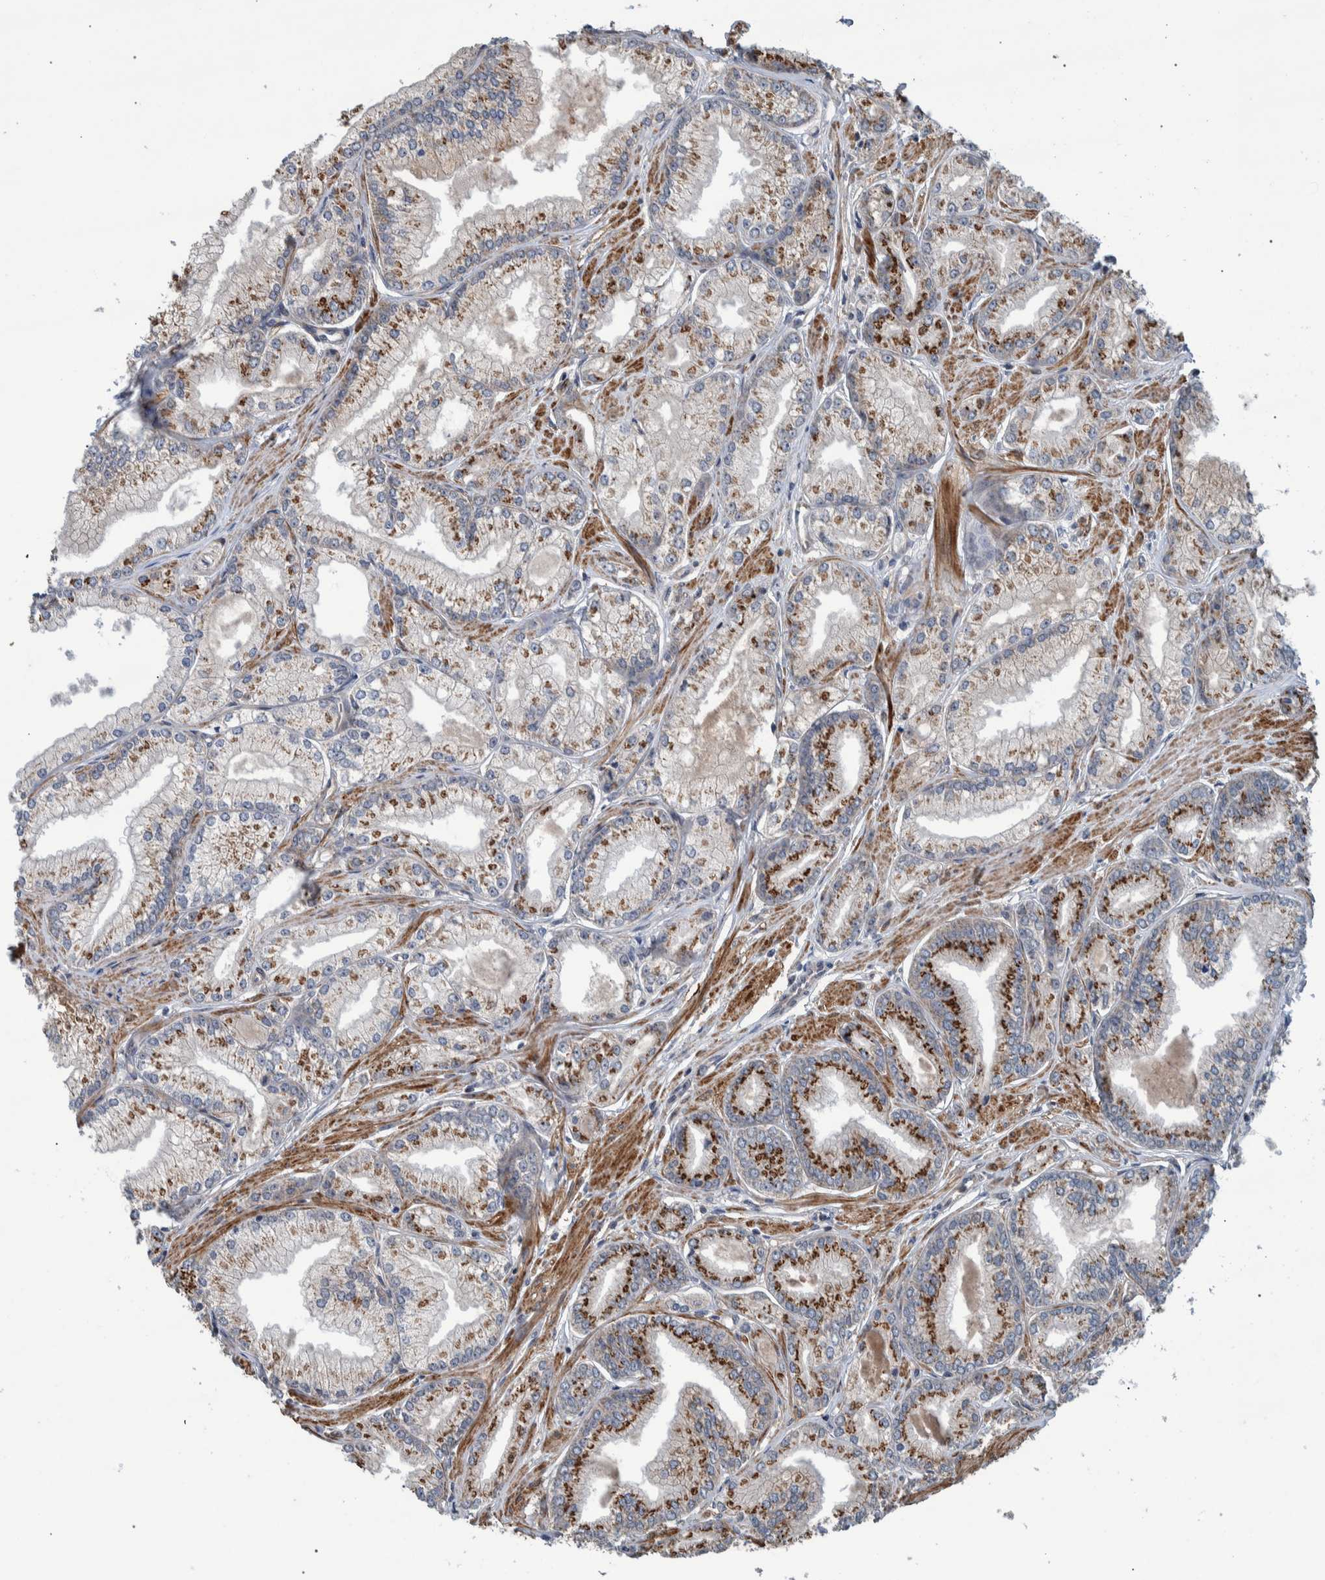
{"staining": {"intensity": "strong", "quantity": "25%-75%", "location": "cytoplasmic/membranous"}, "tissue": "prostate cancer", "cell_type": "Tumor cells", "image_type": "cancer", "snomed": [{"axis": "morphology", "description": "Adenocarcinoma, Low grade"}, {"axis": "topography", "description": "Prostate"}], "caption": "Immunohistochemical staining of prostate cancer shows high levels of strong cytoplasmic/membranous protein staining in approximately 25%-75% of tumor cells.", "gene": "B3GNTL1", "patient": {"sex": "male", "age": 52}}